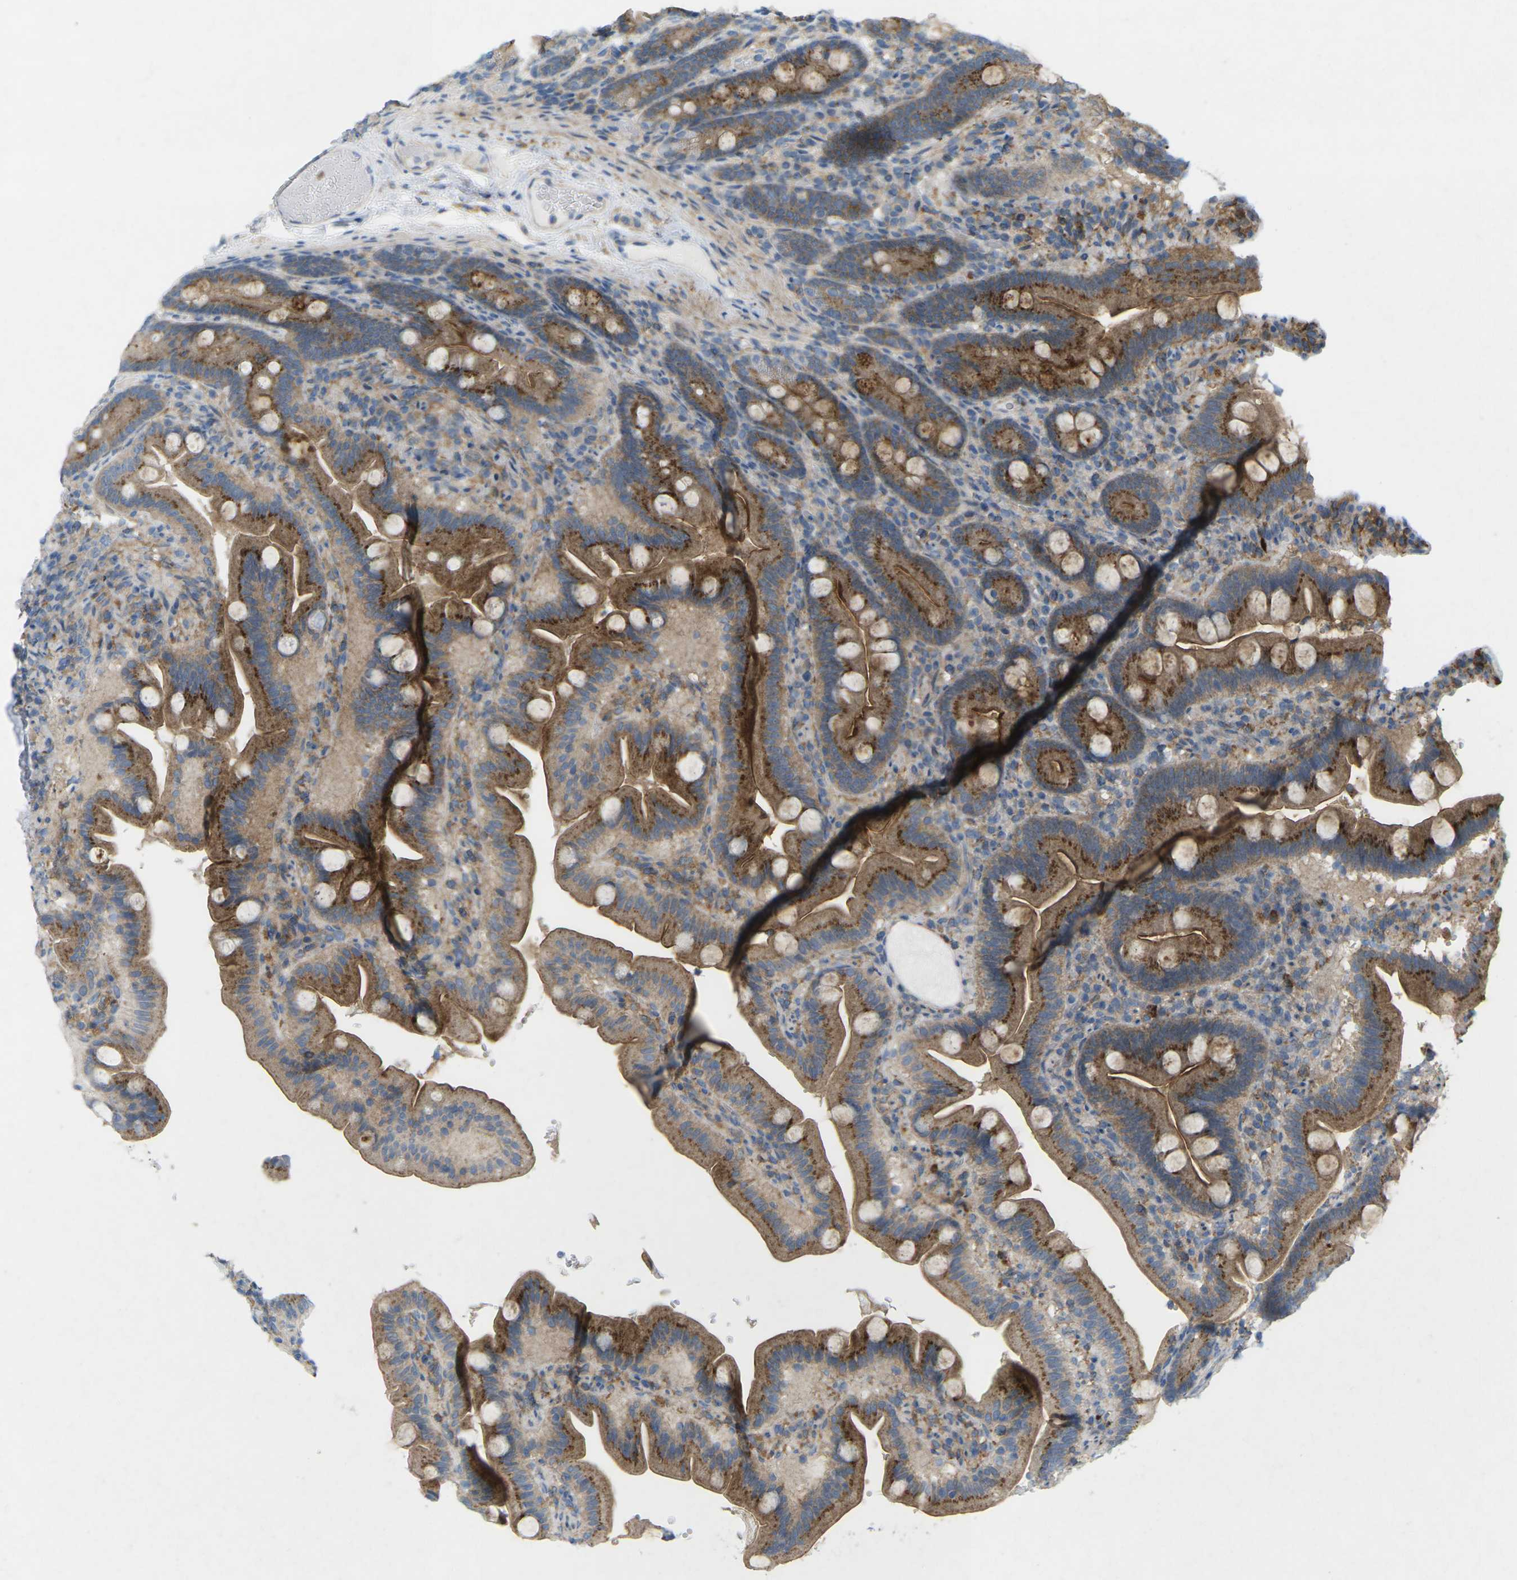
{"staining": {"intensity": "moderate", "quantity": ">75%", "location": "cytoplasmic/membranous"}, "tissue": "duodenum", "cell_type": "Glandular cells", "image_type": "normal", "snomed": [{"axis": "morphology", "description": "Normal tissue, NOS"}, {"axis": "topography", "description": "Duodenum"}], "caption": "Duodenum stained for a protein displays moderate cytoplasmic/membranous positivity in glandular cells. Nuclei are stained in blue.", "gene": "STK11", "patient": {"sex": "male", "age": 54}}